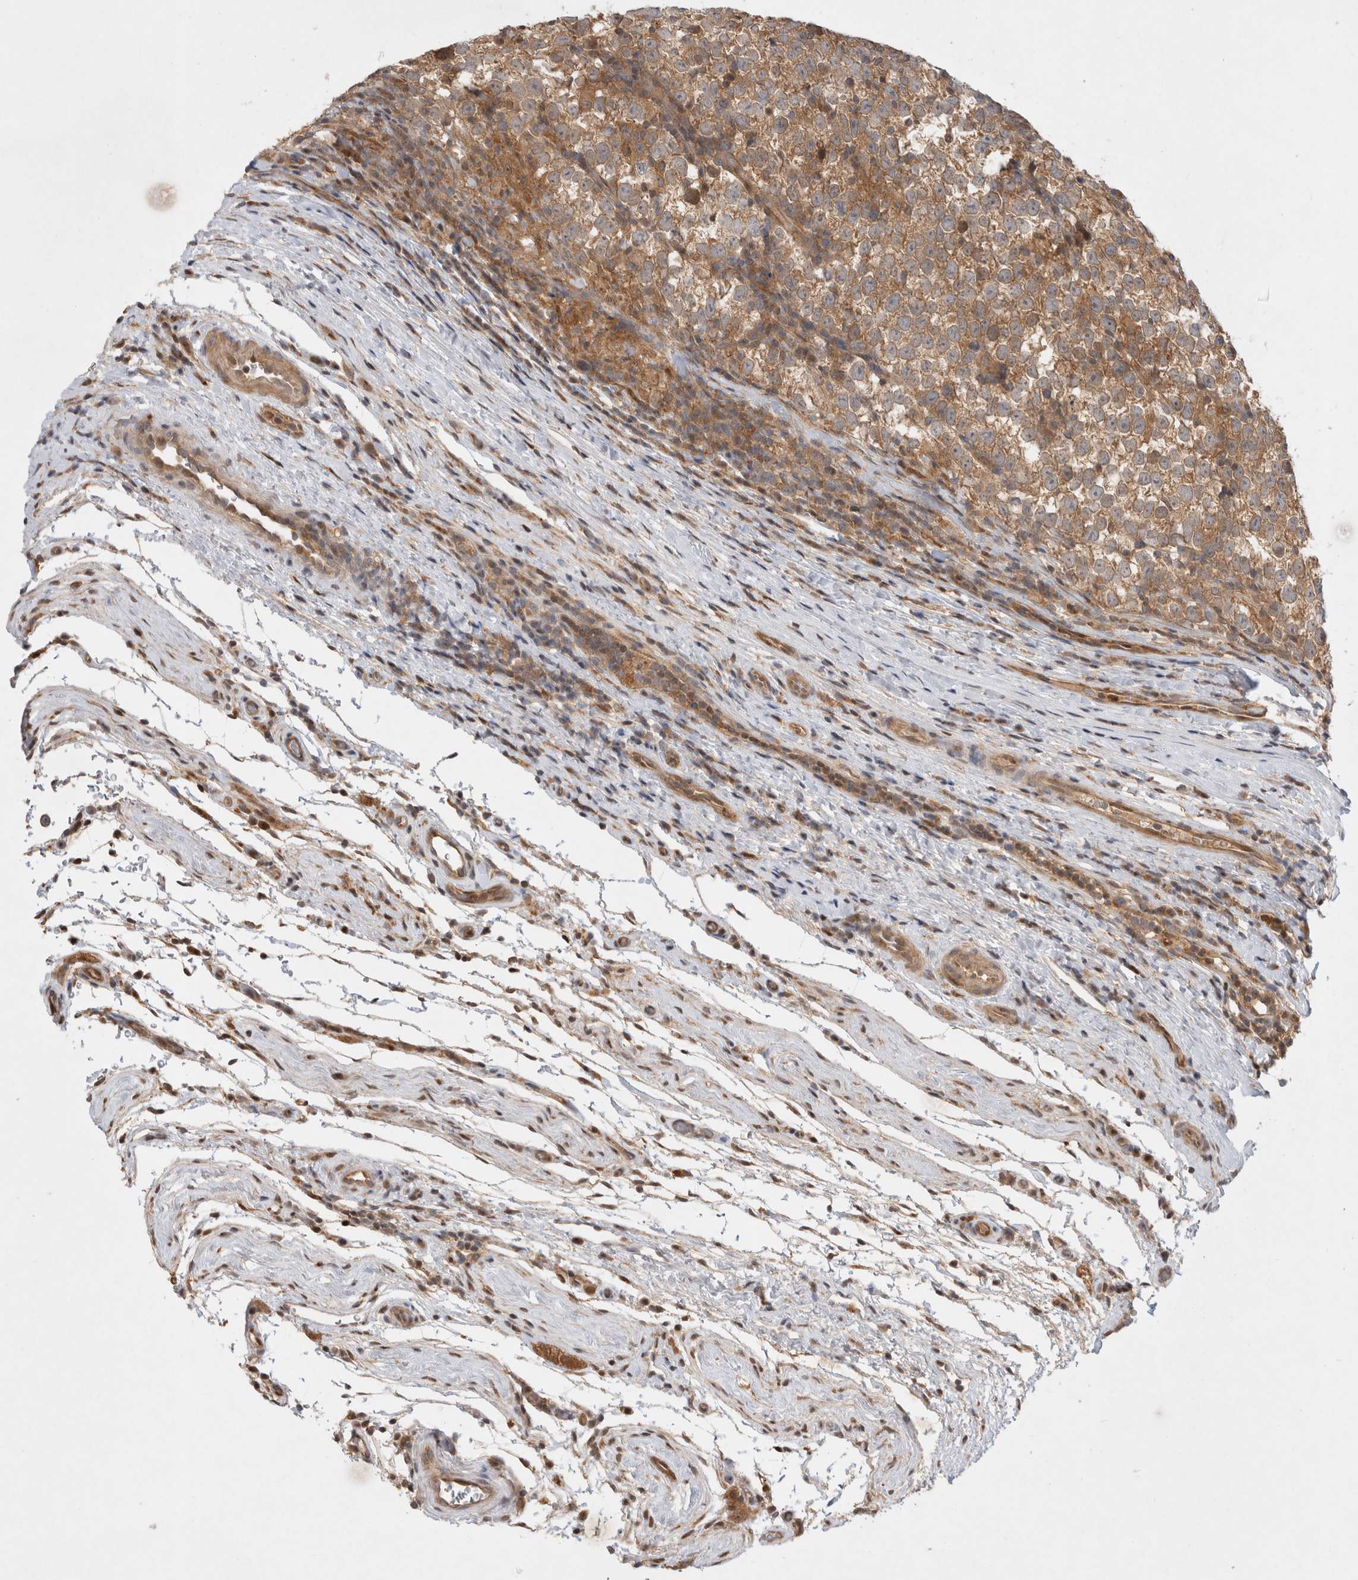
{"staining": {"intensity": "moderate", "quantity": ">75%", "location": "cytoplasmic/membranous"}, "tissue": "testis cancer", "cell_type": "Tumor cells", "image_type": "cancer", "snomed": [{"axis": "morphology", "description": "Normal tissue, NOS"}, {"axis": "morphology", "description": "Seminoma, NOS"}, {"axis": "topography", "description": "Testis"}], "caption": "This is a histology image of IHC staining of seminoma (testis), which shows moderate staining in the cytoplasmic/membranous of tumor cells.", "gene": "HTT", "patient": {"sex": "male", "age": 43}}